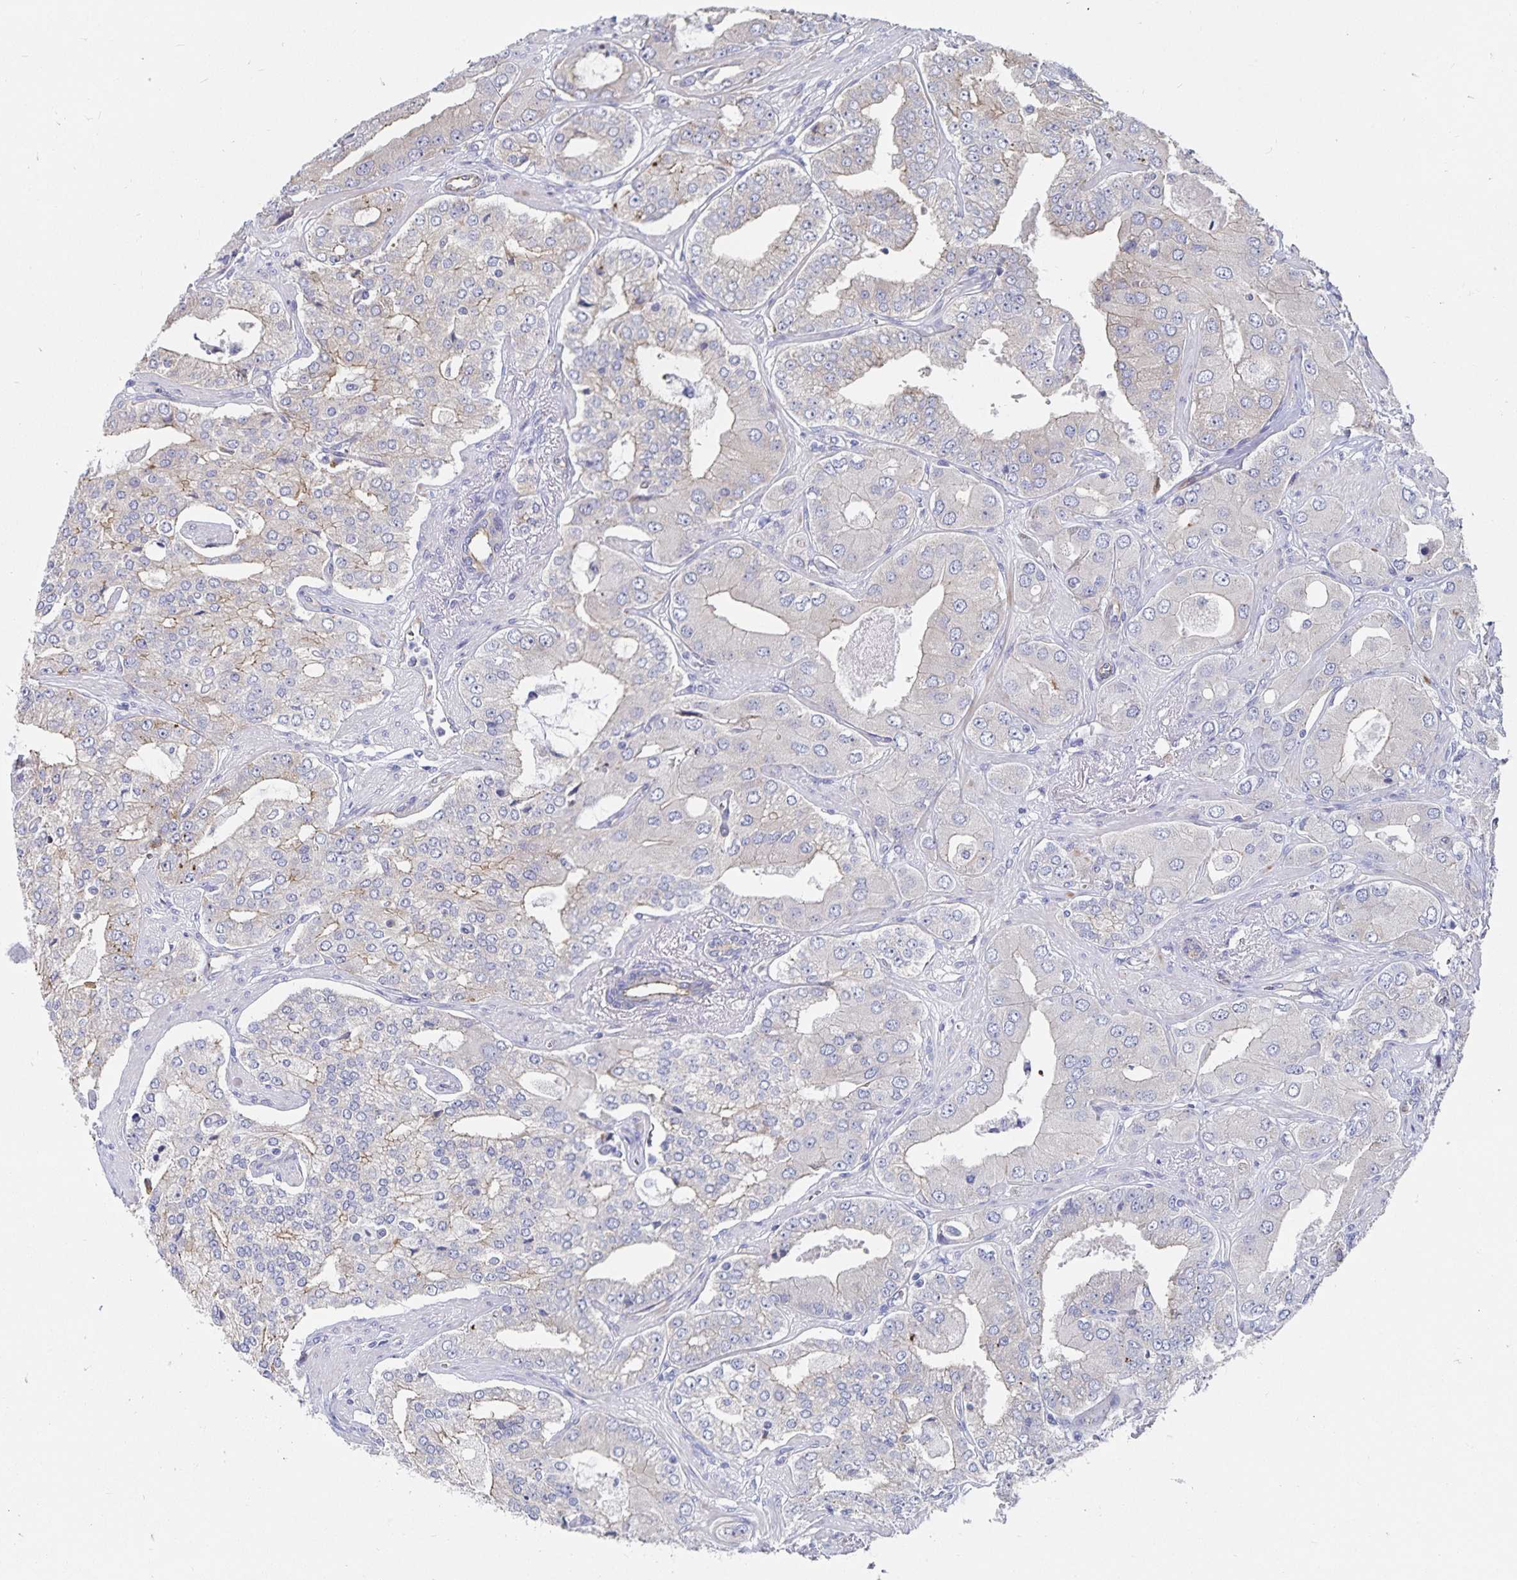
{"staining": {"intensity": "weak", "quantity": "<25%", "location": "cytoplasmic/membranous"}, "tissue": "prostate cancer", "cell_type": "Tumor cells", "image_type": "cancer", "snomed": [{"axis": "morphology", "description": "Adenocarcinoma, Low grade"}, {"axis": "topography", "description": "Prostate"}], "caption": "Tumor cells are negative for brown protein staining in prostate cancer (low-grade adenocarcinoma). The staining was performed using DAB to visualize the protein expression in brown, while the nuclei were stained in blue with hematoxylin (Magnification: 20x).", "gene": "SSTR1", "patient": {"sex": "male", "age": 60}}